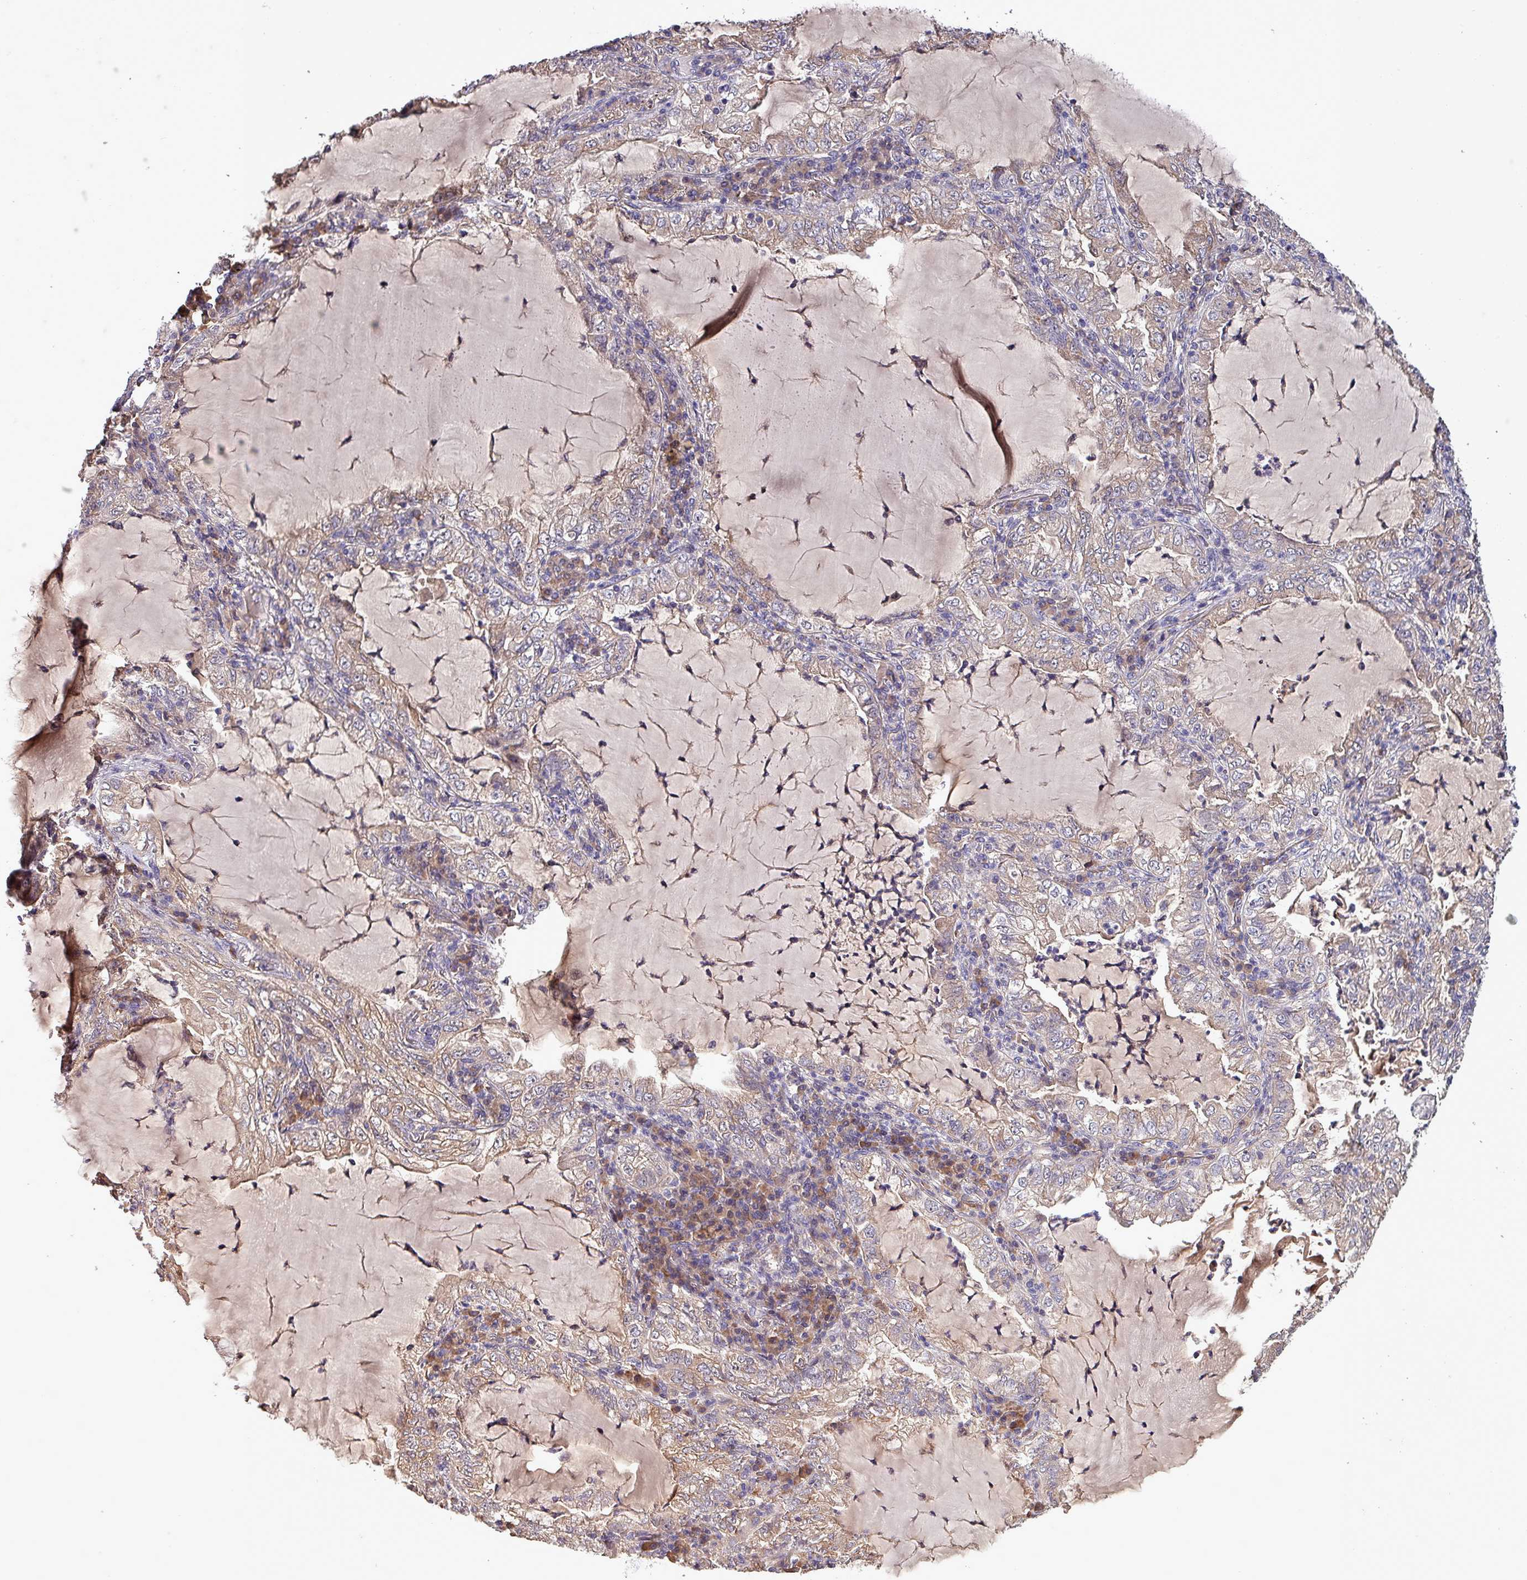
{"staining": {"intensity": "negative", "quantity": "none", "location": "none"}, "tissue": "lung cancer", "cell_type": "Tumor cells", "image_type": "cancer", "snomed": [{"axis": "morphology", "description": "Adenocarcinoma, NOS"}, {"axis": "topography", "description": "Lung"}], "caption": "The histopathology image shows no staining of tumor cells in lung cancer.", "gene": "PAFAH1B2", "patient": {"sex": "female", "age": 73}}